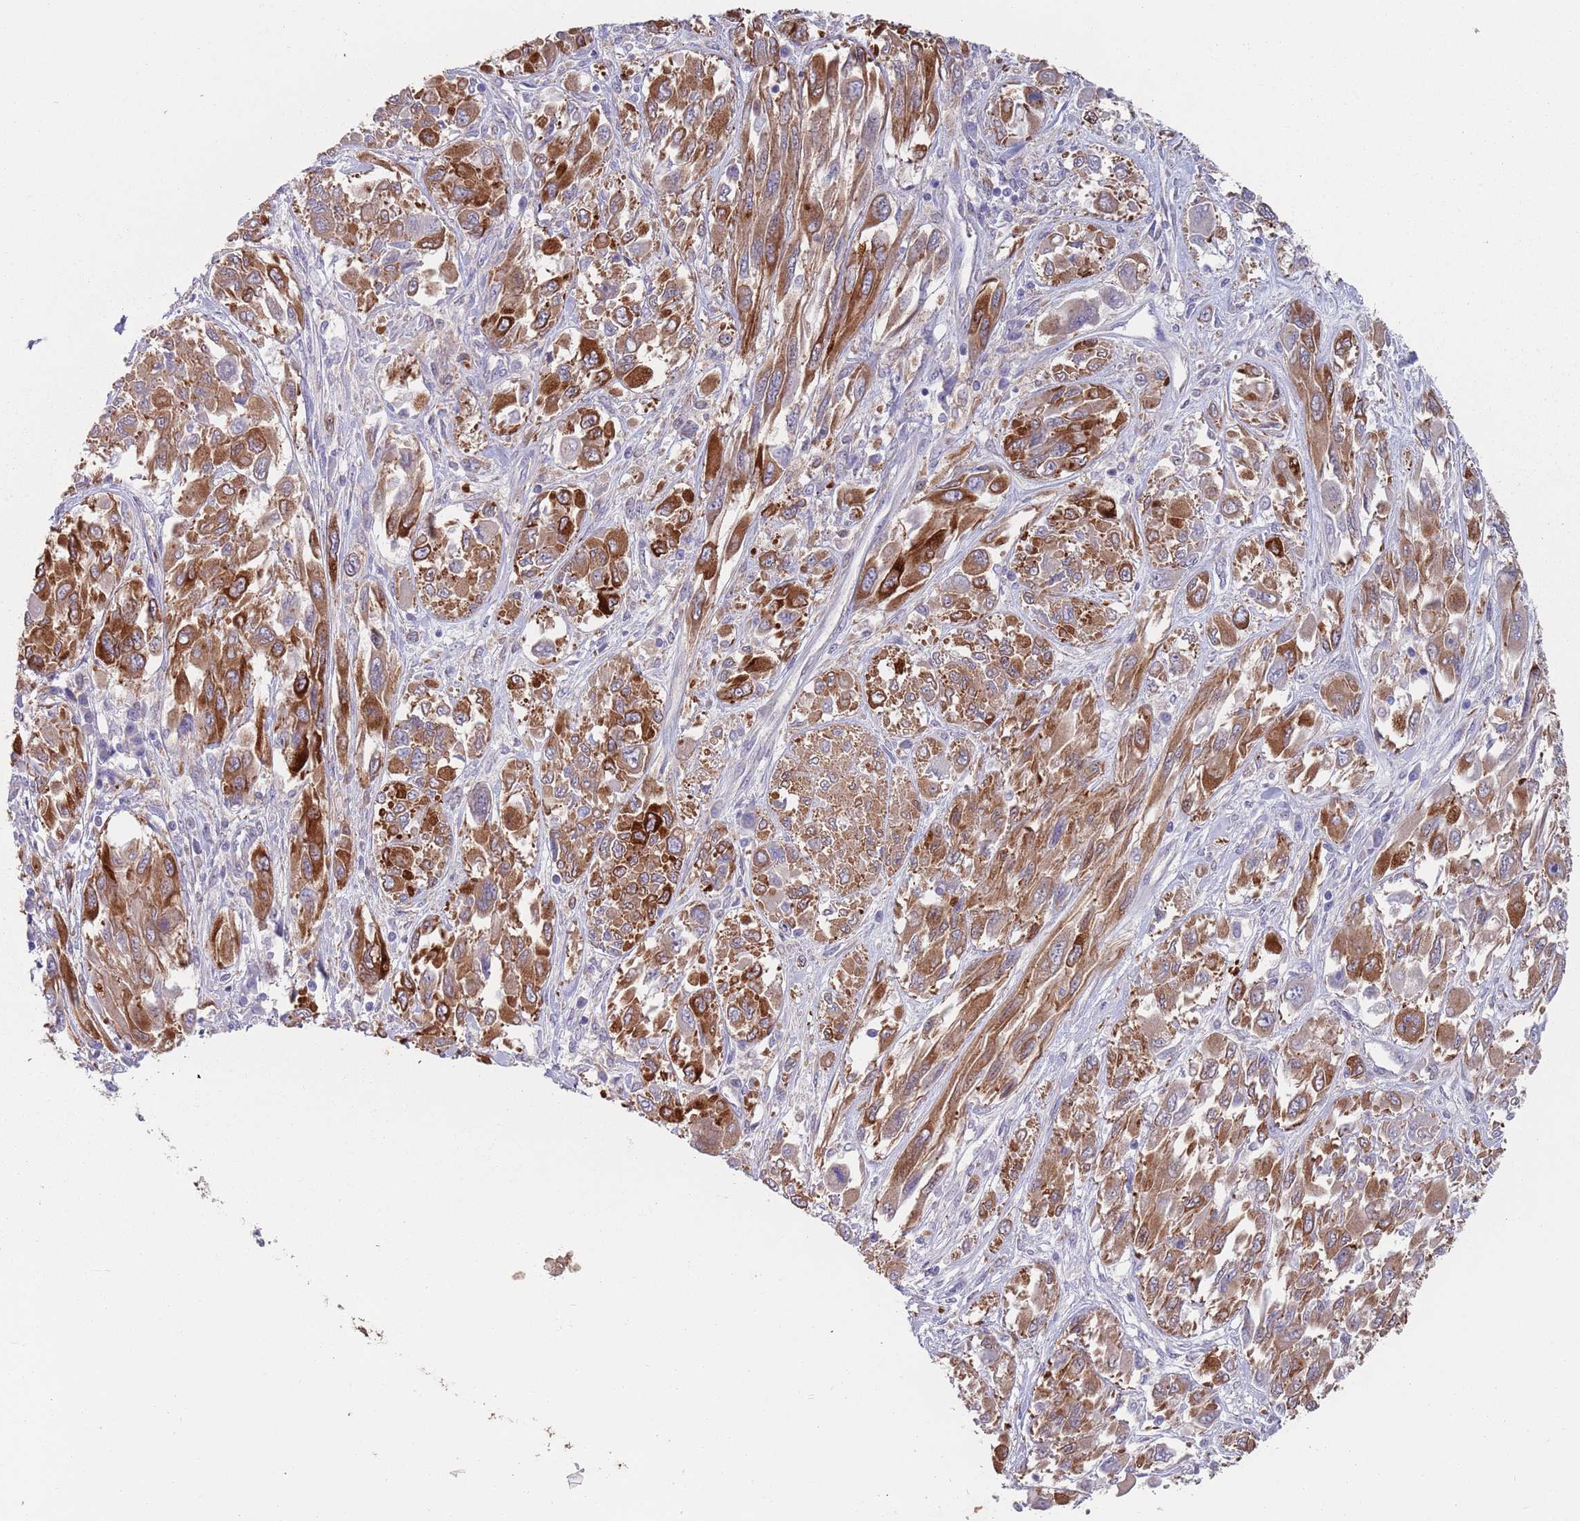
{"staining": {"intensity": "moderate", "quantity": ">75%", "location": "cytoplasmic/membranous"}, "tissue": "melanoma", "cell_type": "Tumor cells", "image_type": "cancer", "snomed": [{"axis": "morphology", "description": "Malignant melanoma, NOS"}, {"axis": "topography", "description": "Skin"}], "caption": "Immunohistochemistry (IHC) photomicrograph of human malignant melanoma stained for a protein (brown), which displays medium levels of moderate cytoplasmic/membranous staining in approximately >75% of tumor cells.", "gene": "APPL2", "patient": {"sex": "female", "age": 91}}